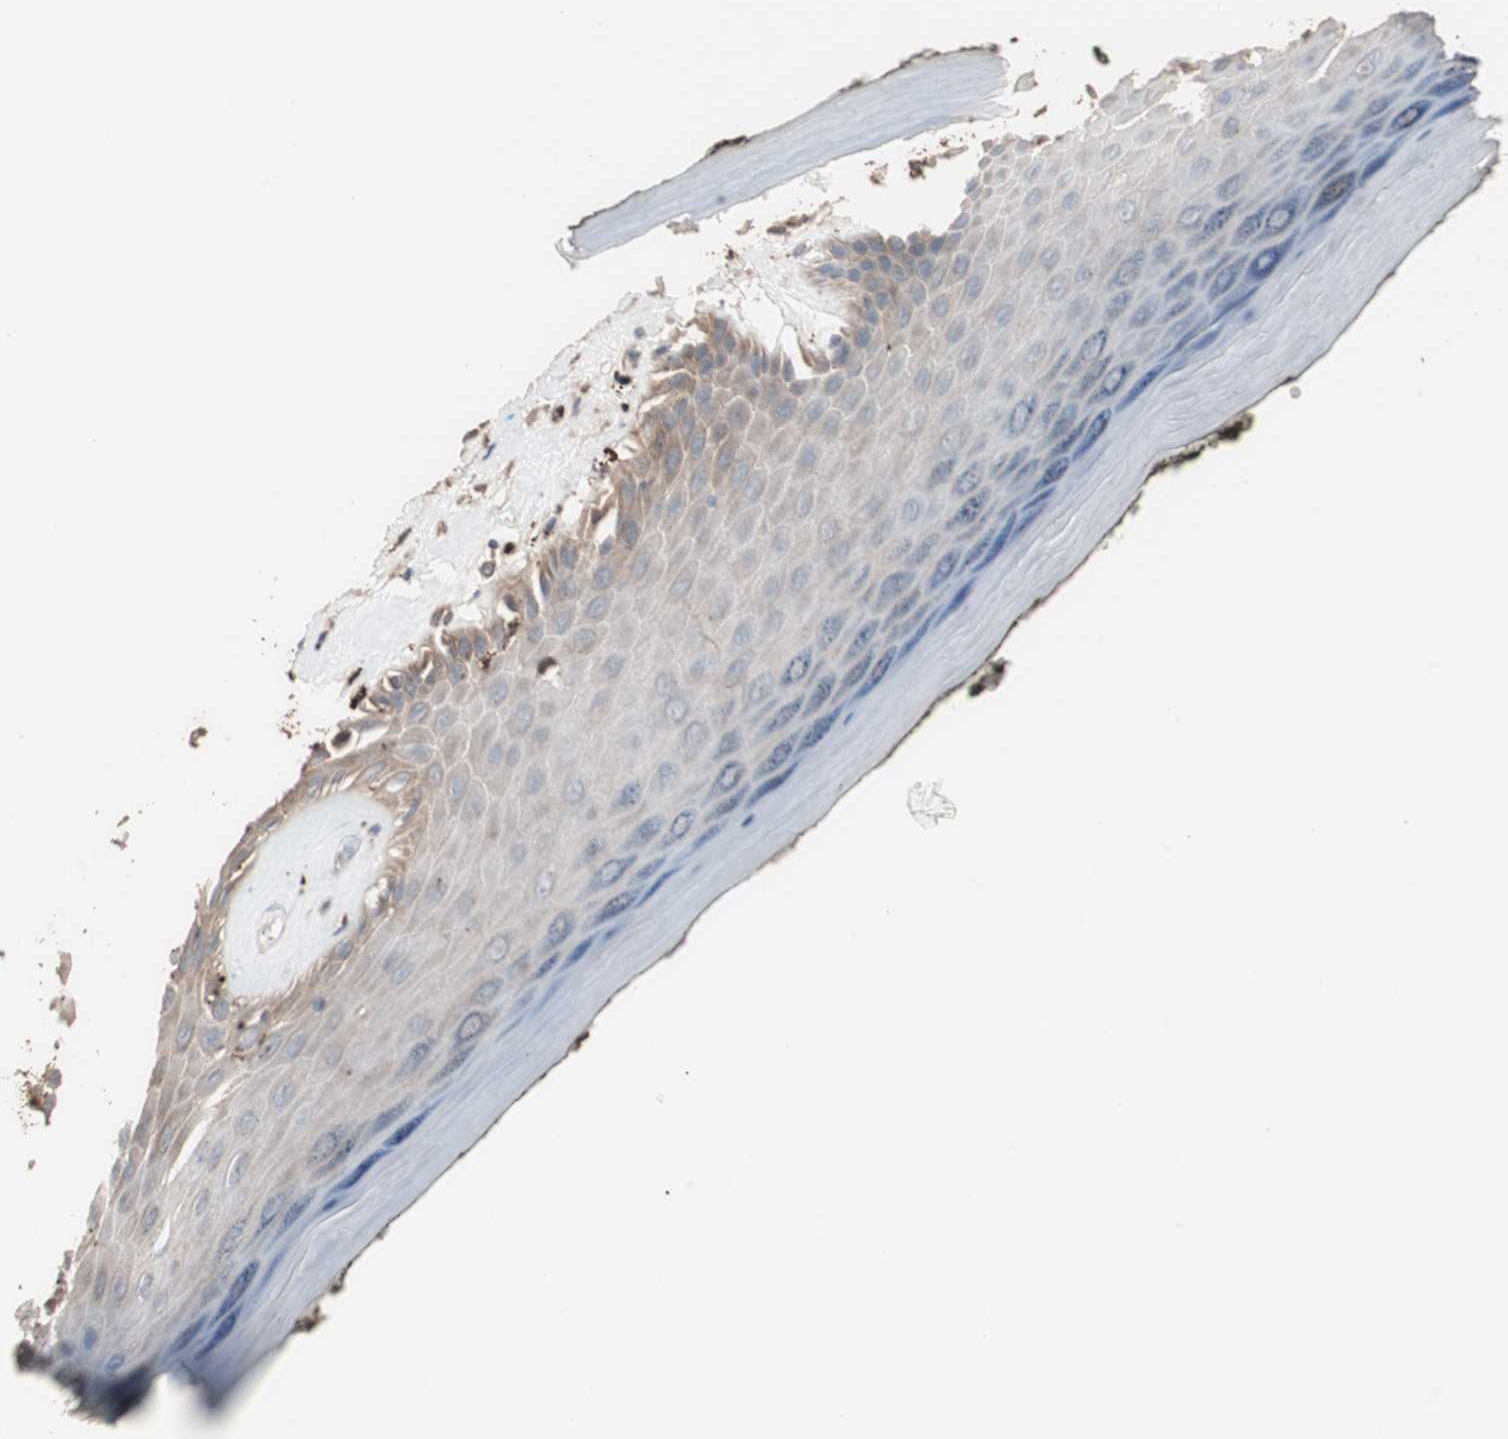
{"staining": {"intensity": "moderate", "quantity": "25%-75%", "location": "cytoplasmic/membranous"}, "tissue": "skin", "cell_type": "Epidermal cells", "image_type": "normal", "snomed": [{"axis": "morphology", "description": "Normal tissue, NOS"}, {"axis": "morphology", "description": "Inflammation, NOS"}, {"axis": "topography", "description": "Vulva"}], "caption": "Immunohistochemical staining of unremarkable human skin displays moderate cytoplasmic/membranous protein positivity in about 25%-75% of epidermal cells.", "gene": "CCT3", "patient": {"sex": "female", "age": 84}}